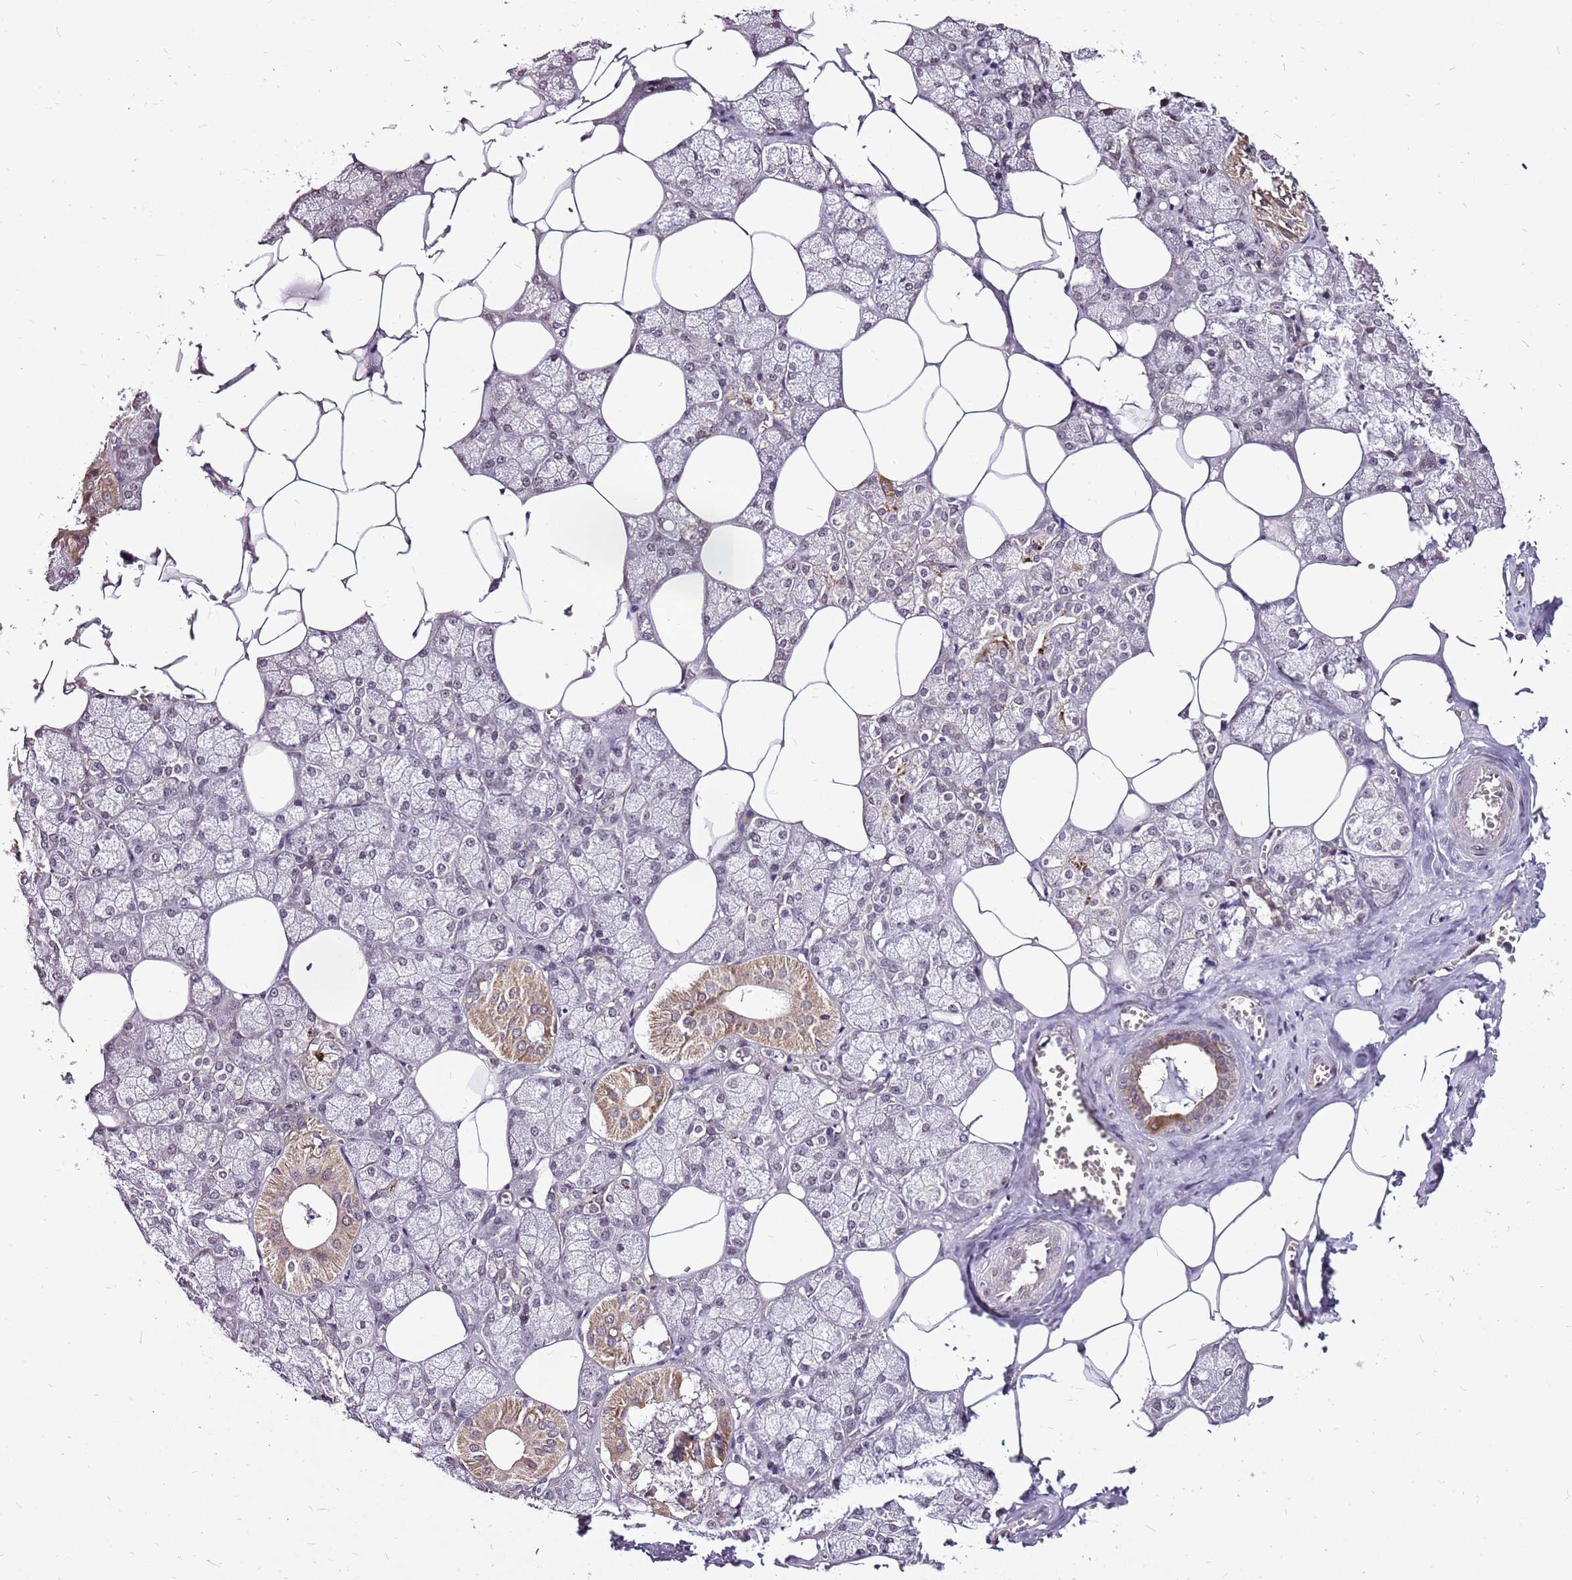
{"staining": {"intensity": "strong", "quantity": "<25%", "location": "cytoplasmic/membranous,nuclear"}, "tissue": "salivary gland", "cell_type": "Glandular cells", "image_type": "normal", "snomed": [{"axis": "morphology", "description": "Normal tissue, NOS"}, {"axis": "topography", "description": "Salivary gland"}], "caption": "The histopathology image exhibits immunohistochemical staining of normal salivary gland. There is strong cytoplasmic/membranous,nuclear positivity is appreciated in about <25% of glandular cells.", "gene": "CCDC166", "patient": {"sex": "male", "age": 62}}